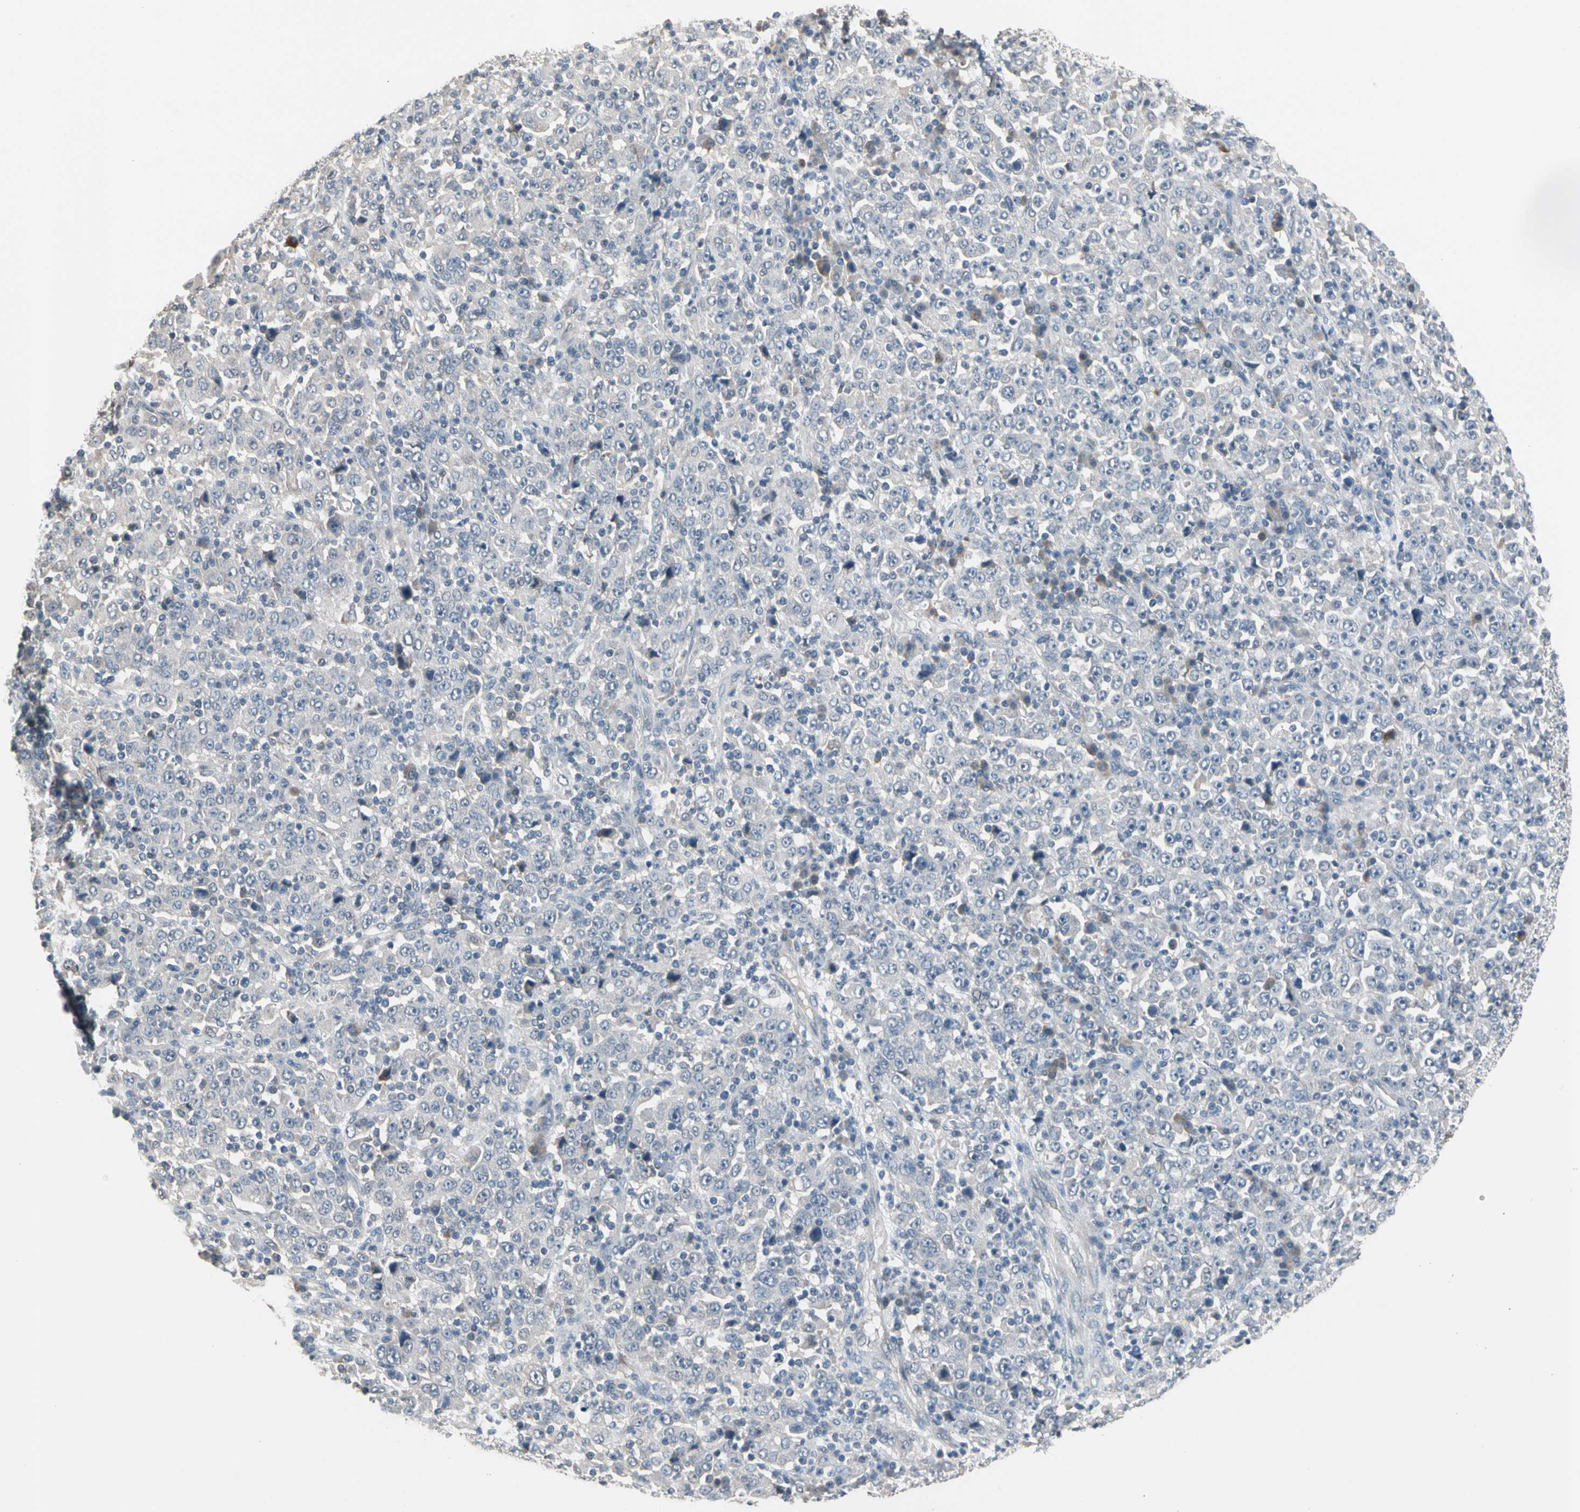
{"staining": {"intensity": "negative", "quantity": "none", "location": "none"}, "tissue": "stomach cancer", "cell_type": "Tumor cells", "image_type": "cancer", "snomed": [{"axis": "morphology", "description": "Normal tissue, NOS"}, {"axis": "morphology", "description": "Adenocarcinoma, NOS"}, {"axis": "topography", "description": "Stomach, upper"}, {"axis": "topography", "description": "Stomach"}], "caption": "This is an immunohistochemistry (IHC) micrograph of human stomach cancer. There is no positivity in tumor cells.", "gene": "SV2A", "patient": {"sex": "male", "age": 59}}